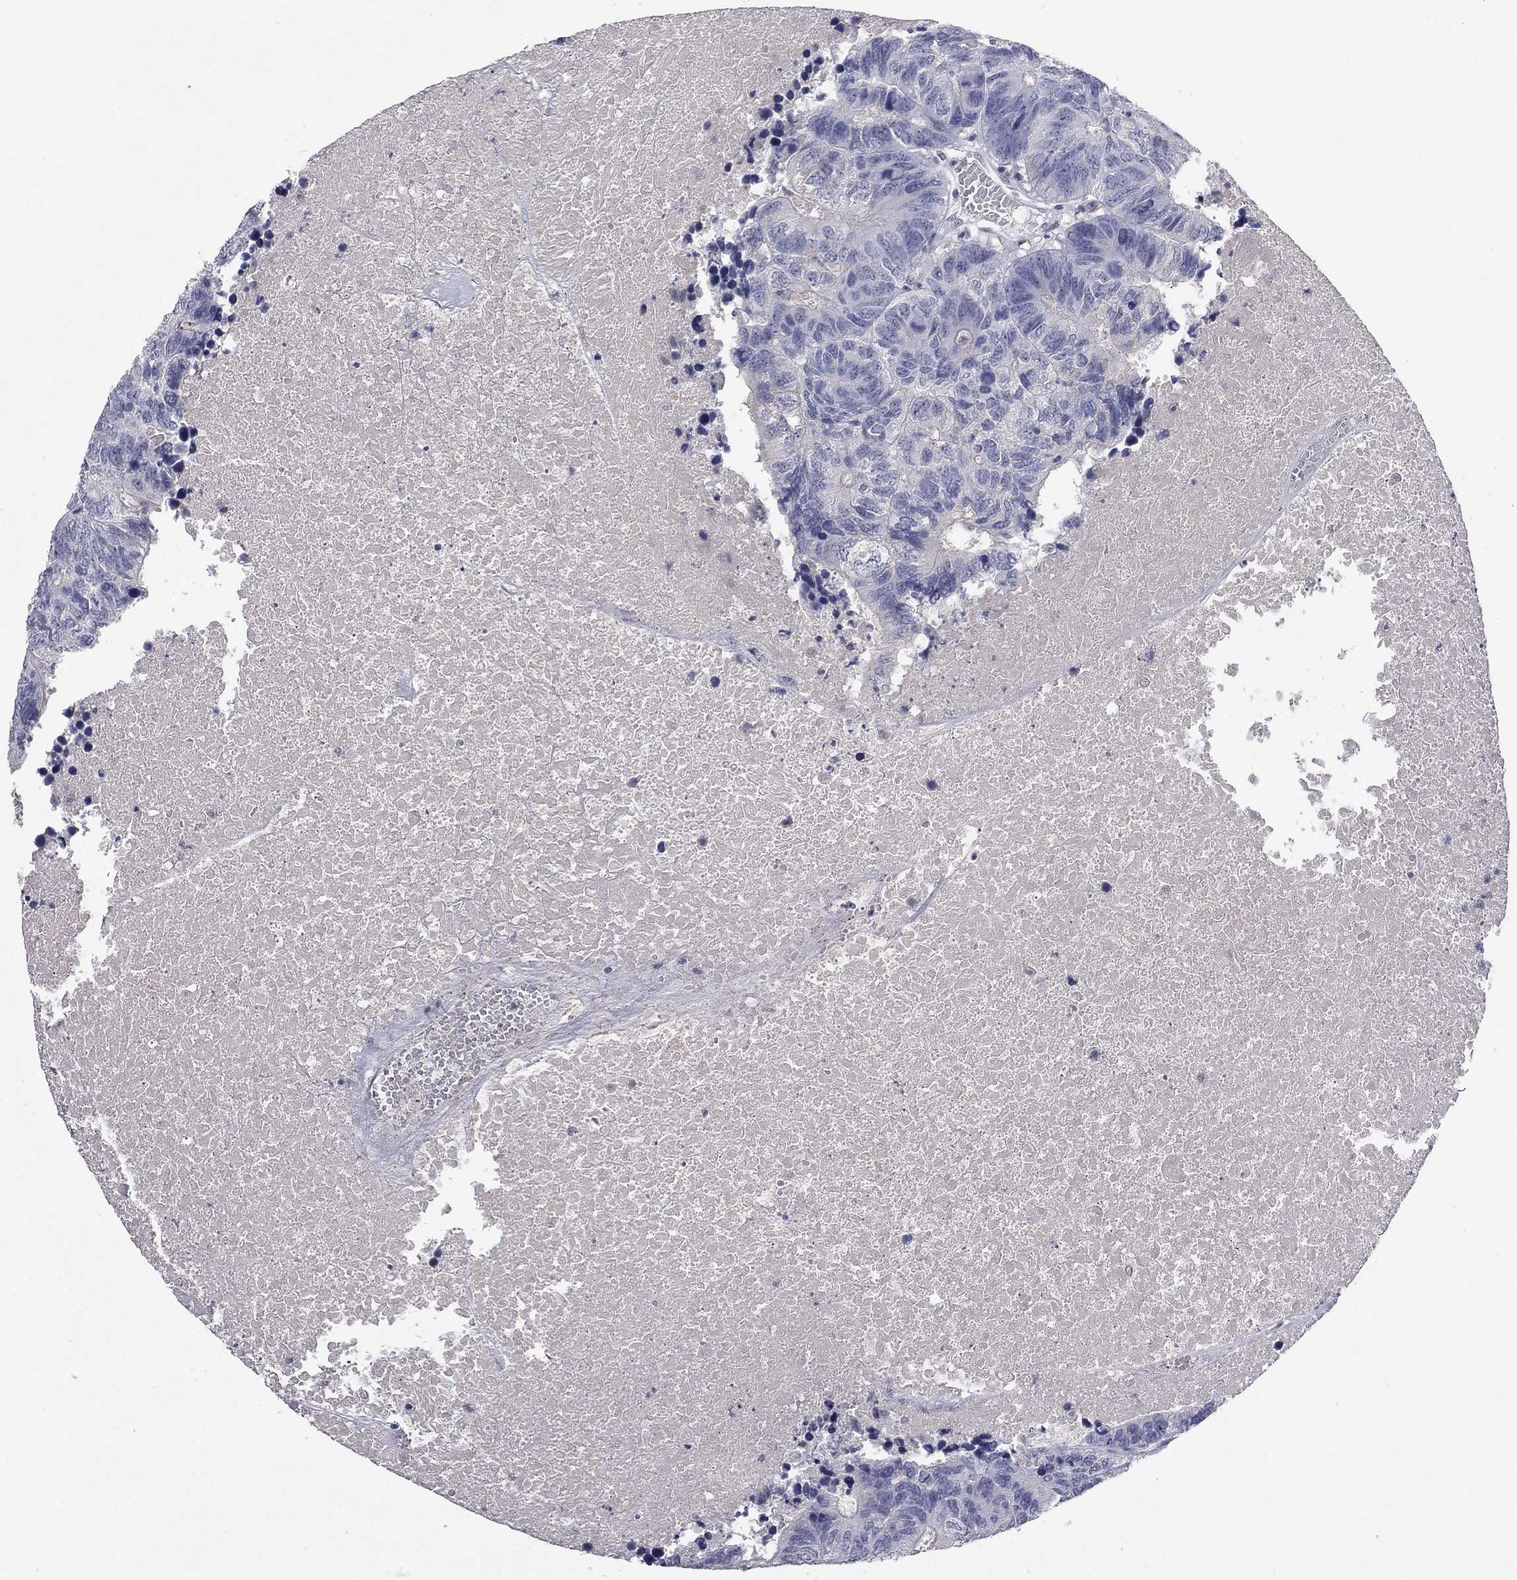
{"staining": {"intensity": "negative", "quantity": "none", "location": "none"}, "tissue": "colorectal cancer", "cell_type": "Tumor cells", "image_type": "cancer", "snomed": [{"axis": "morphology", "description": "Adenocarcinoma, NOS"}, {"axis": "topography", "description": "Colon"}], "caption": "A micrograph of human colorectal adenocarcinoma is negative for staining in tumor cells. (DAB (3,3'-diaminobenzidine) immunohistochemistry visualized using brightfield microscopy, high magnification).", "gene": "SLC51A", "patient": {"sex": "female", "age": 48}}